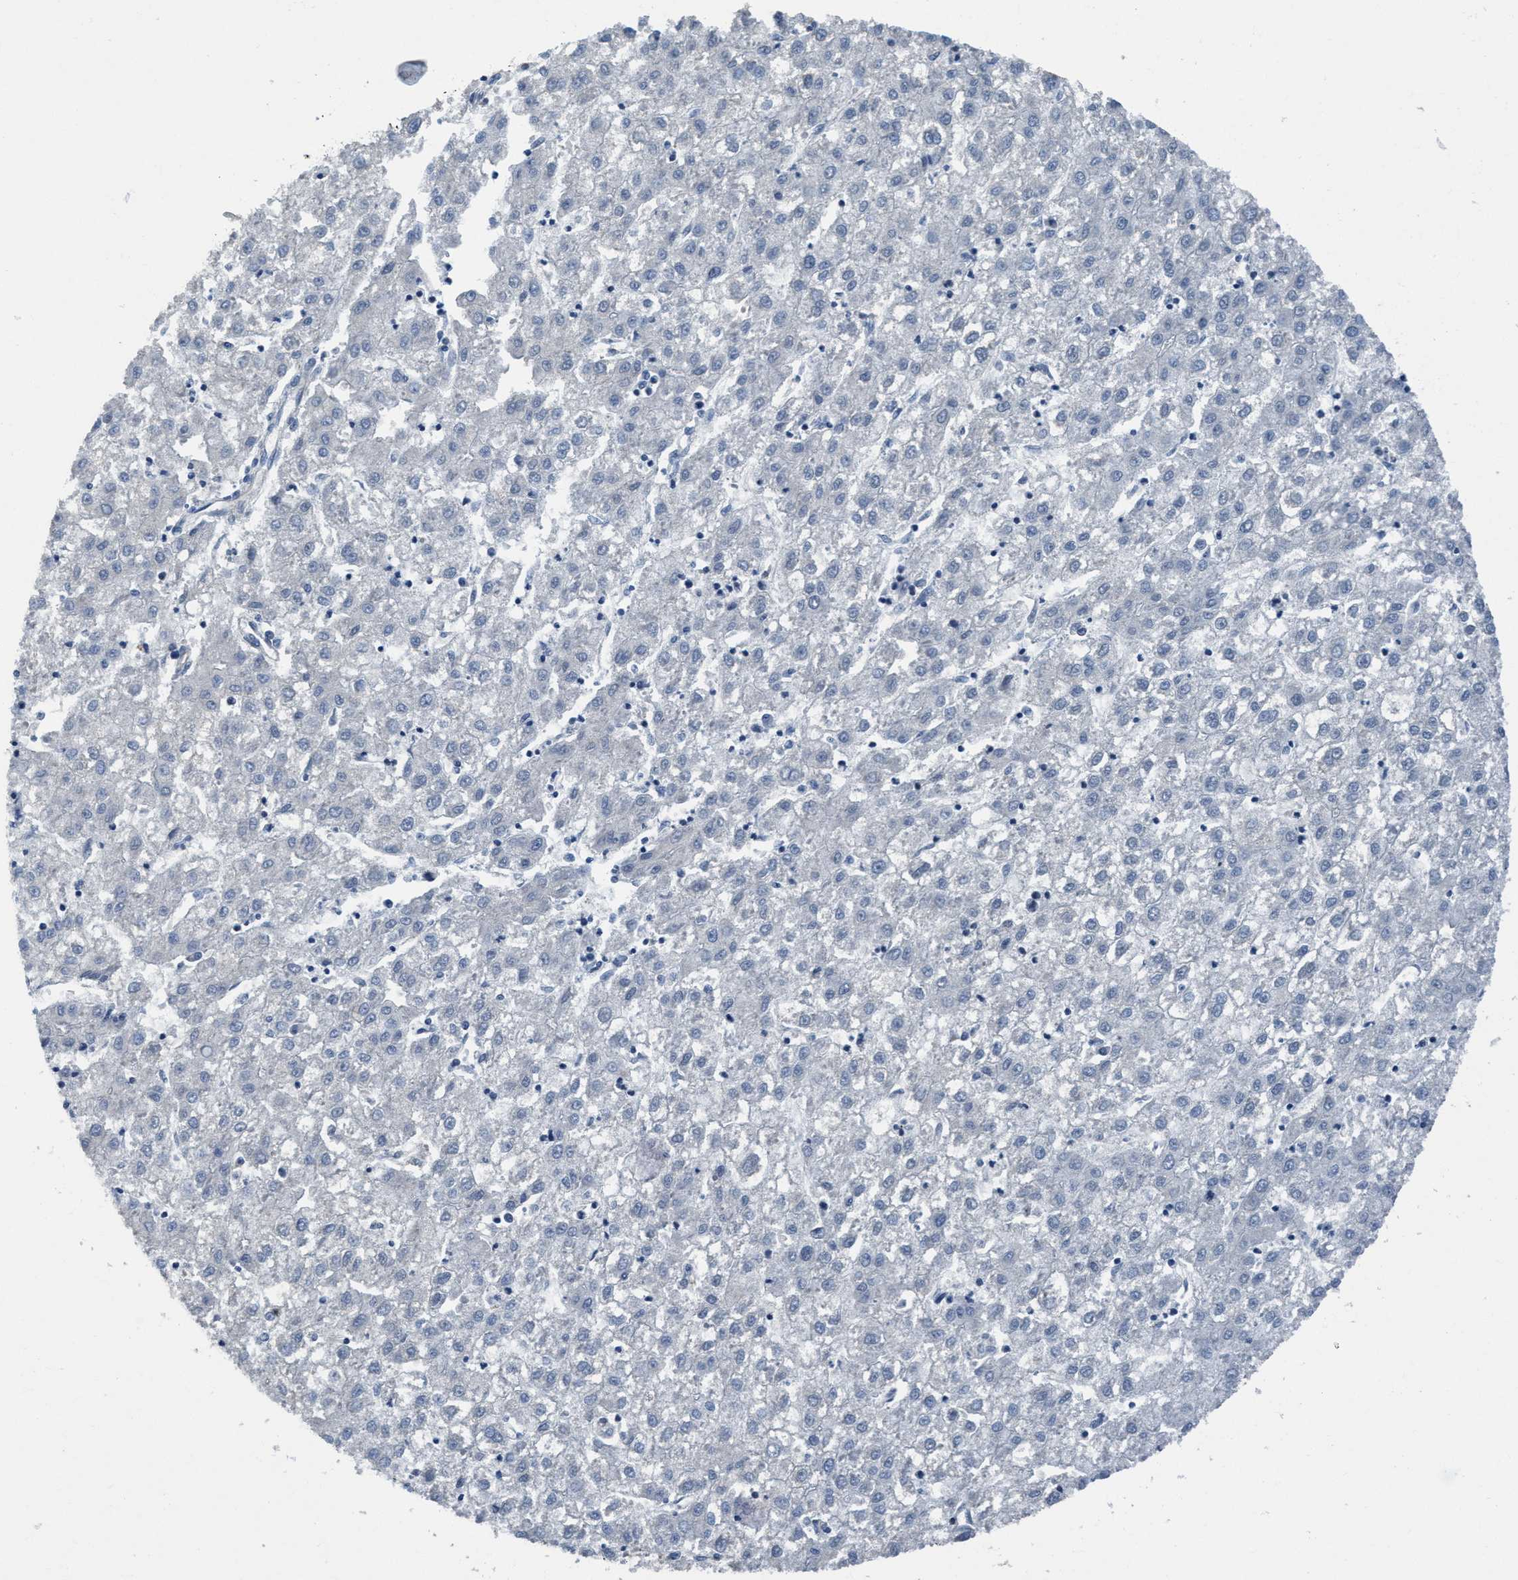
{"staining": {"intensity": "negative", "quantity": "none", "location": "none"}, "tissue": "liver cancer", "cell_type": "Tumor cells", "image_type": "cancer", "snomed": [{"axis": "morphology", "description": "Carcinoma, Hepatocellular, NOS"}, {"axis": "topography", "description": "Liver"}], "caption": "Micrograph shows no protein staining in tumor cells of liver cancer (hepatocellular carcinoma) tissue.", "gene": "NMT1", "patient": {"sex": "male", "age": 72}}